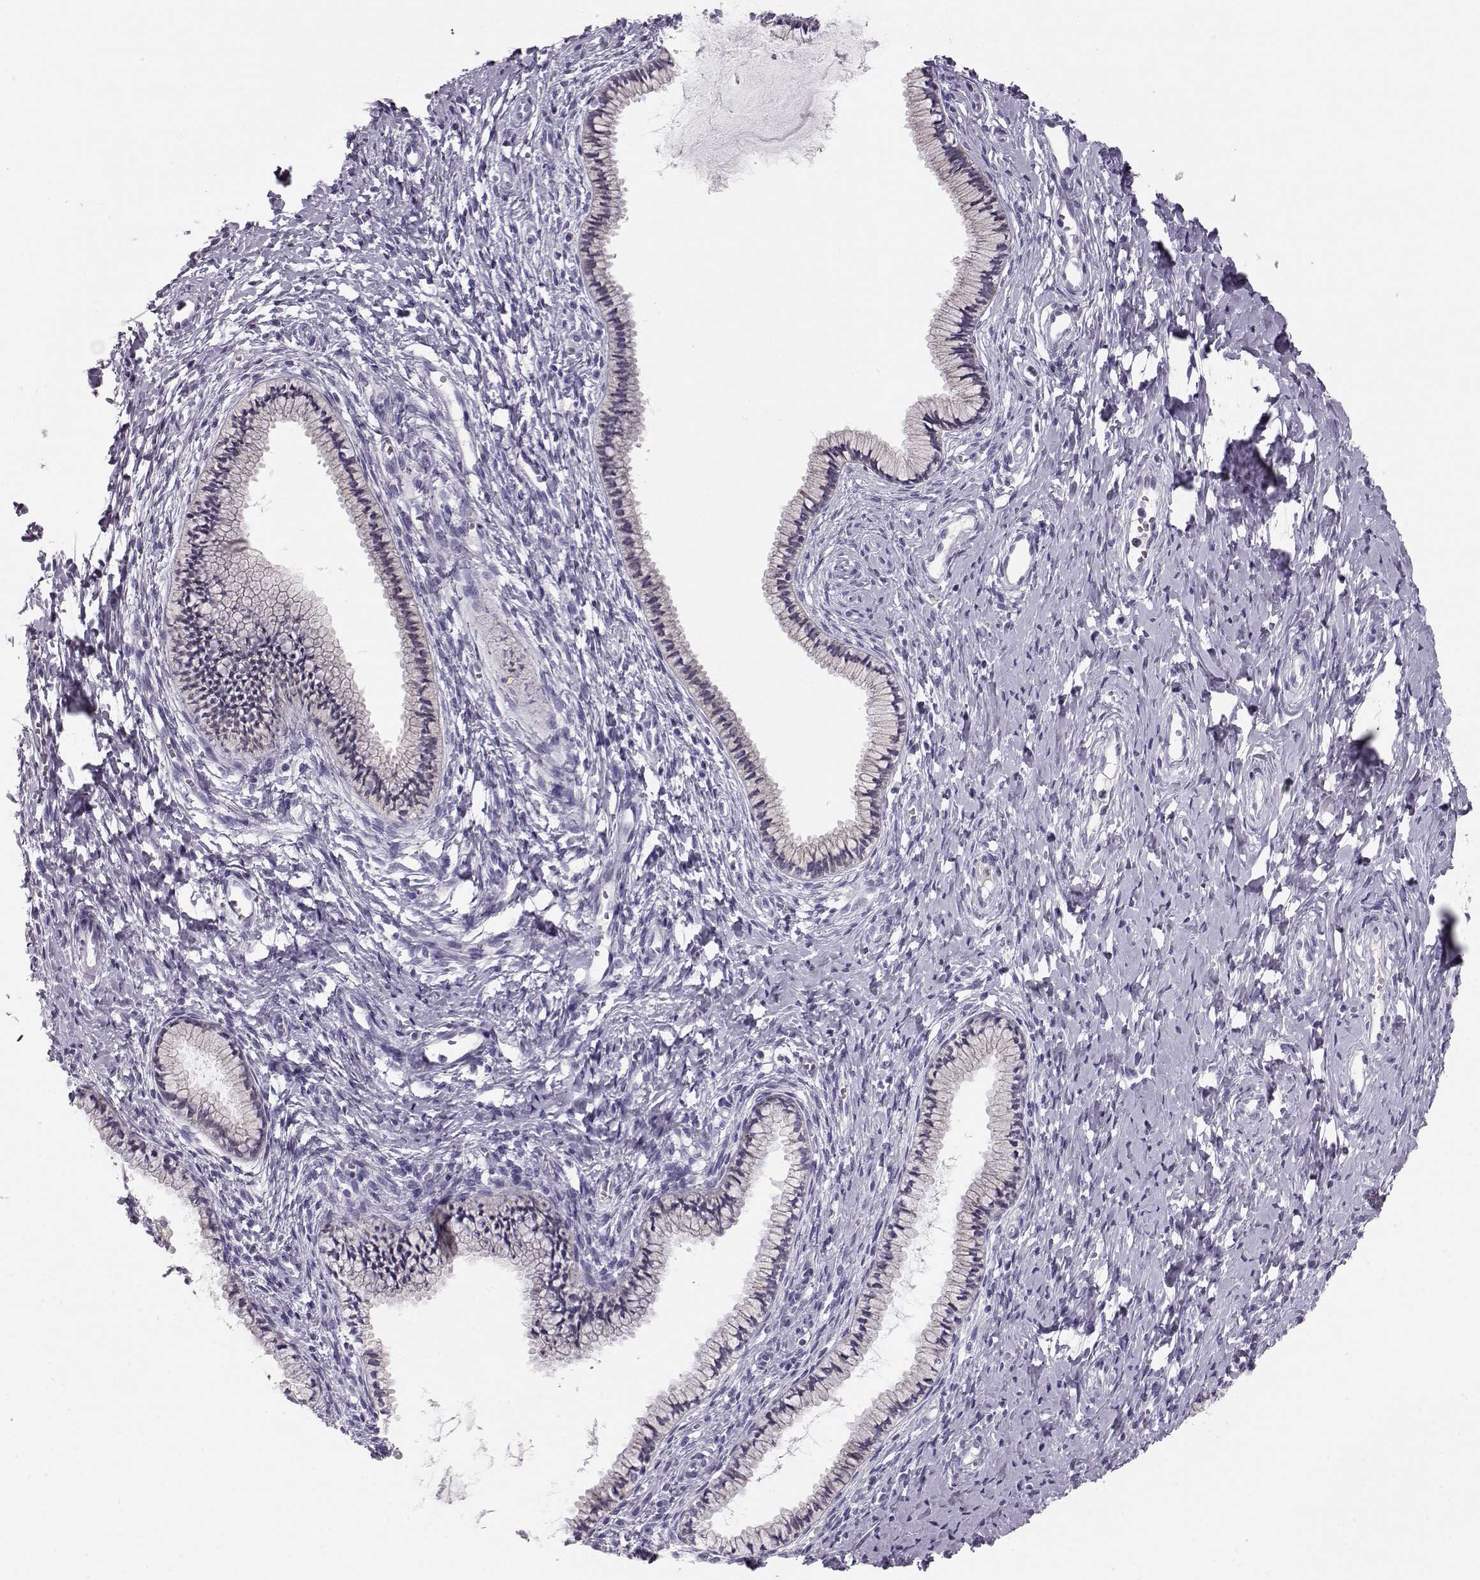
{"staining": {"intensity": "negative", "quantity": "none", "location": "none"}, "tissue": "cervix", "cell_type": "Glandular cells", "image_type": "normal", "snomed": [{"axis": "morphology", "description": "Normal tissue, NOS"}, {"axis": "topography", "description": "Cervix"}], "caption": "Immunohistochemistry (IHC) micrograph of normal cervix: cervix stained with DAB demonstrates no significant protein staining in glandular cells.", "gene": "GPR26", "patient": {"sex": "female", "age": 40}}